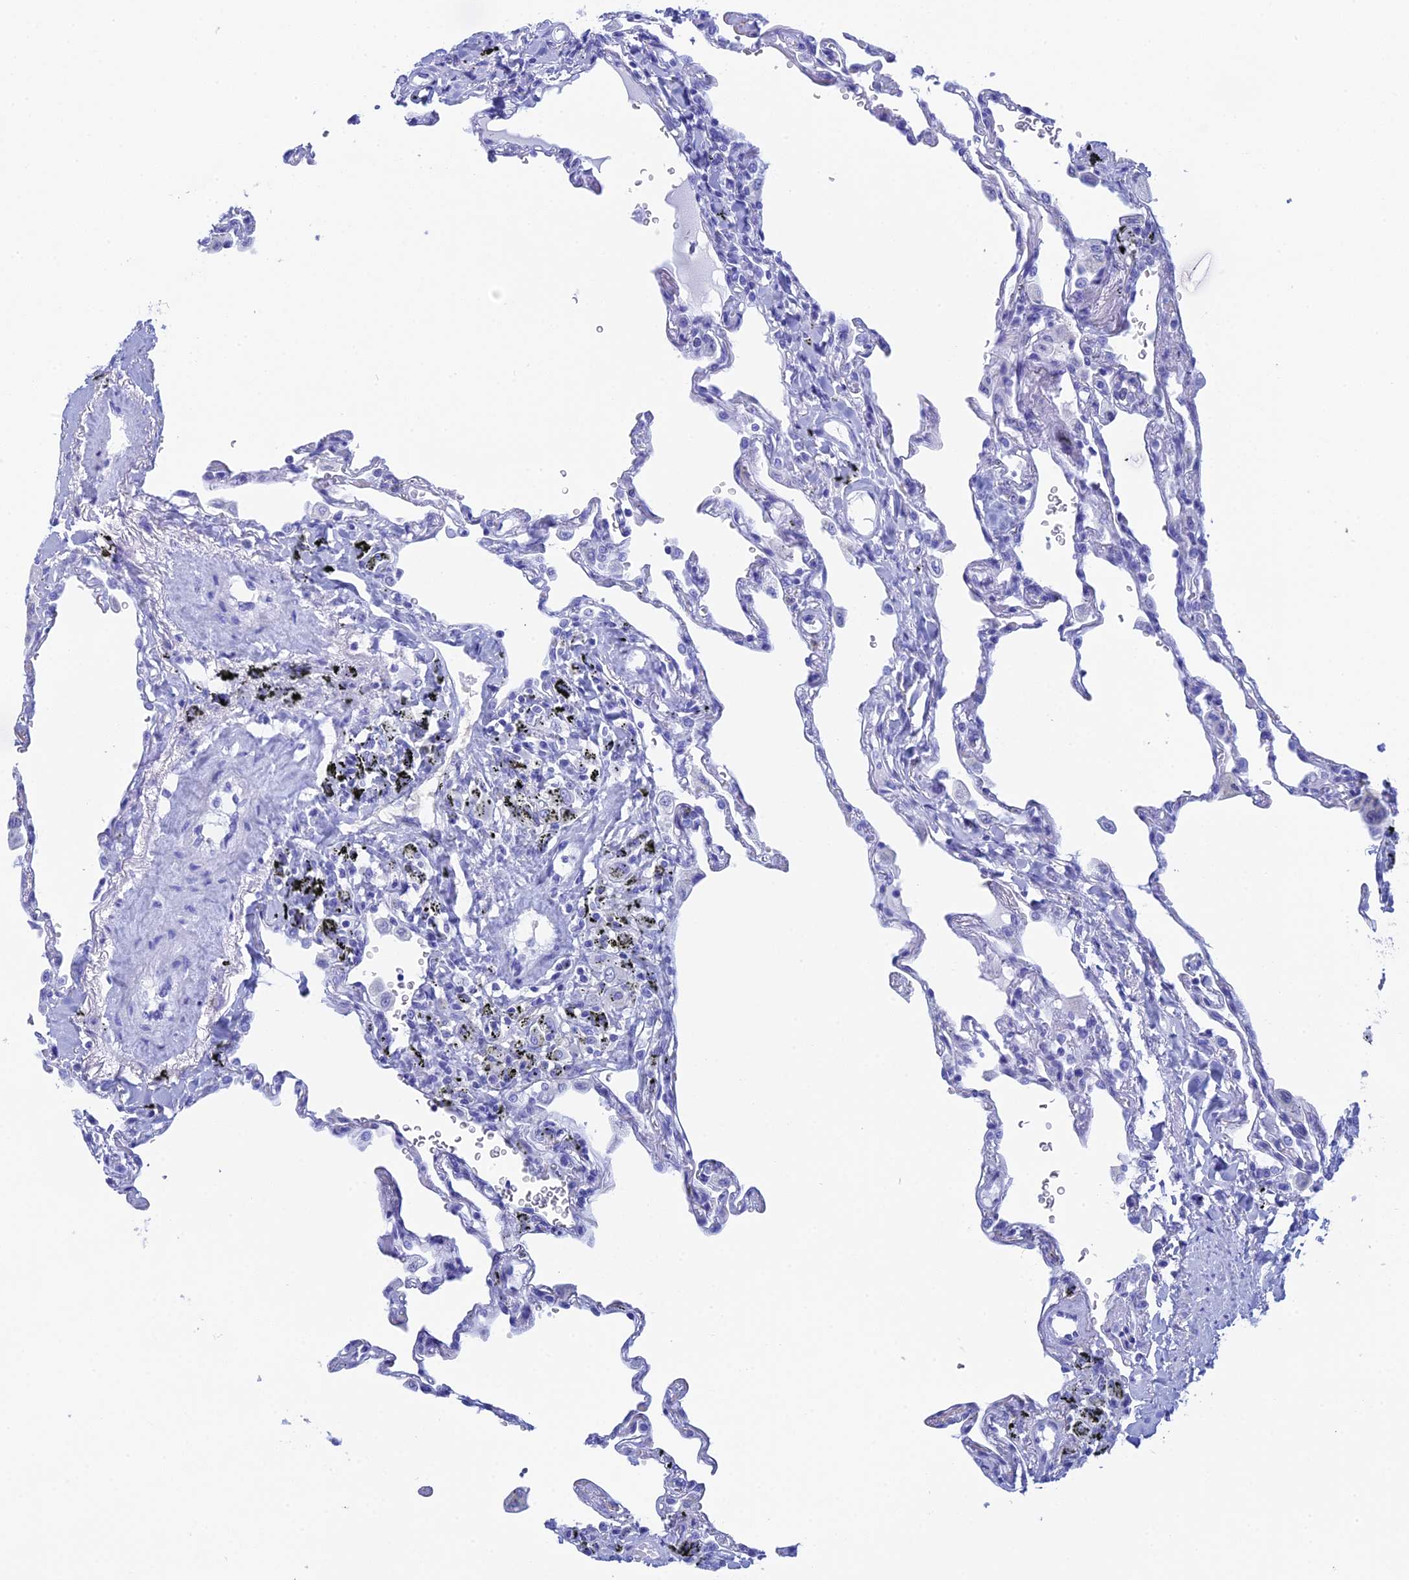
{"staining": {"intensity": "negative", "quantity": "none", "location": "none"}, "tissue": "lung", "cell_type": "Alveolar cells", "image_type": "normal", "snomed": [{"axis": "morphology", "description": "Normal tissue, NOS"}, {"axis": "topography", "description": "Lung"}], "caption": "Lung stained for a protein using immunohistochemistry reveals no staining alveolar cells.", "gene": "TEX101", "patient": {"sex": "male", "age": 59}}